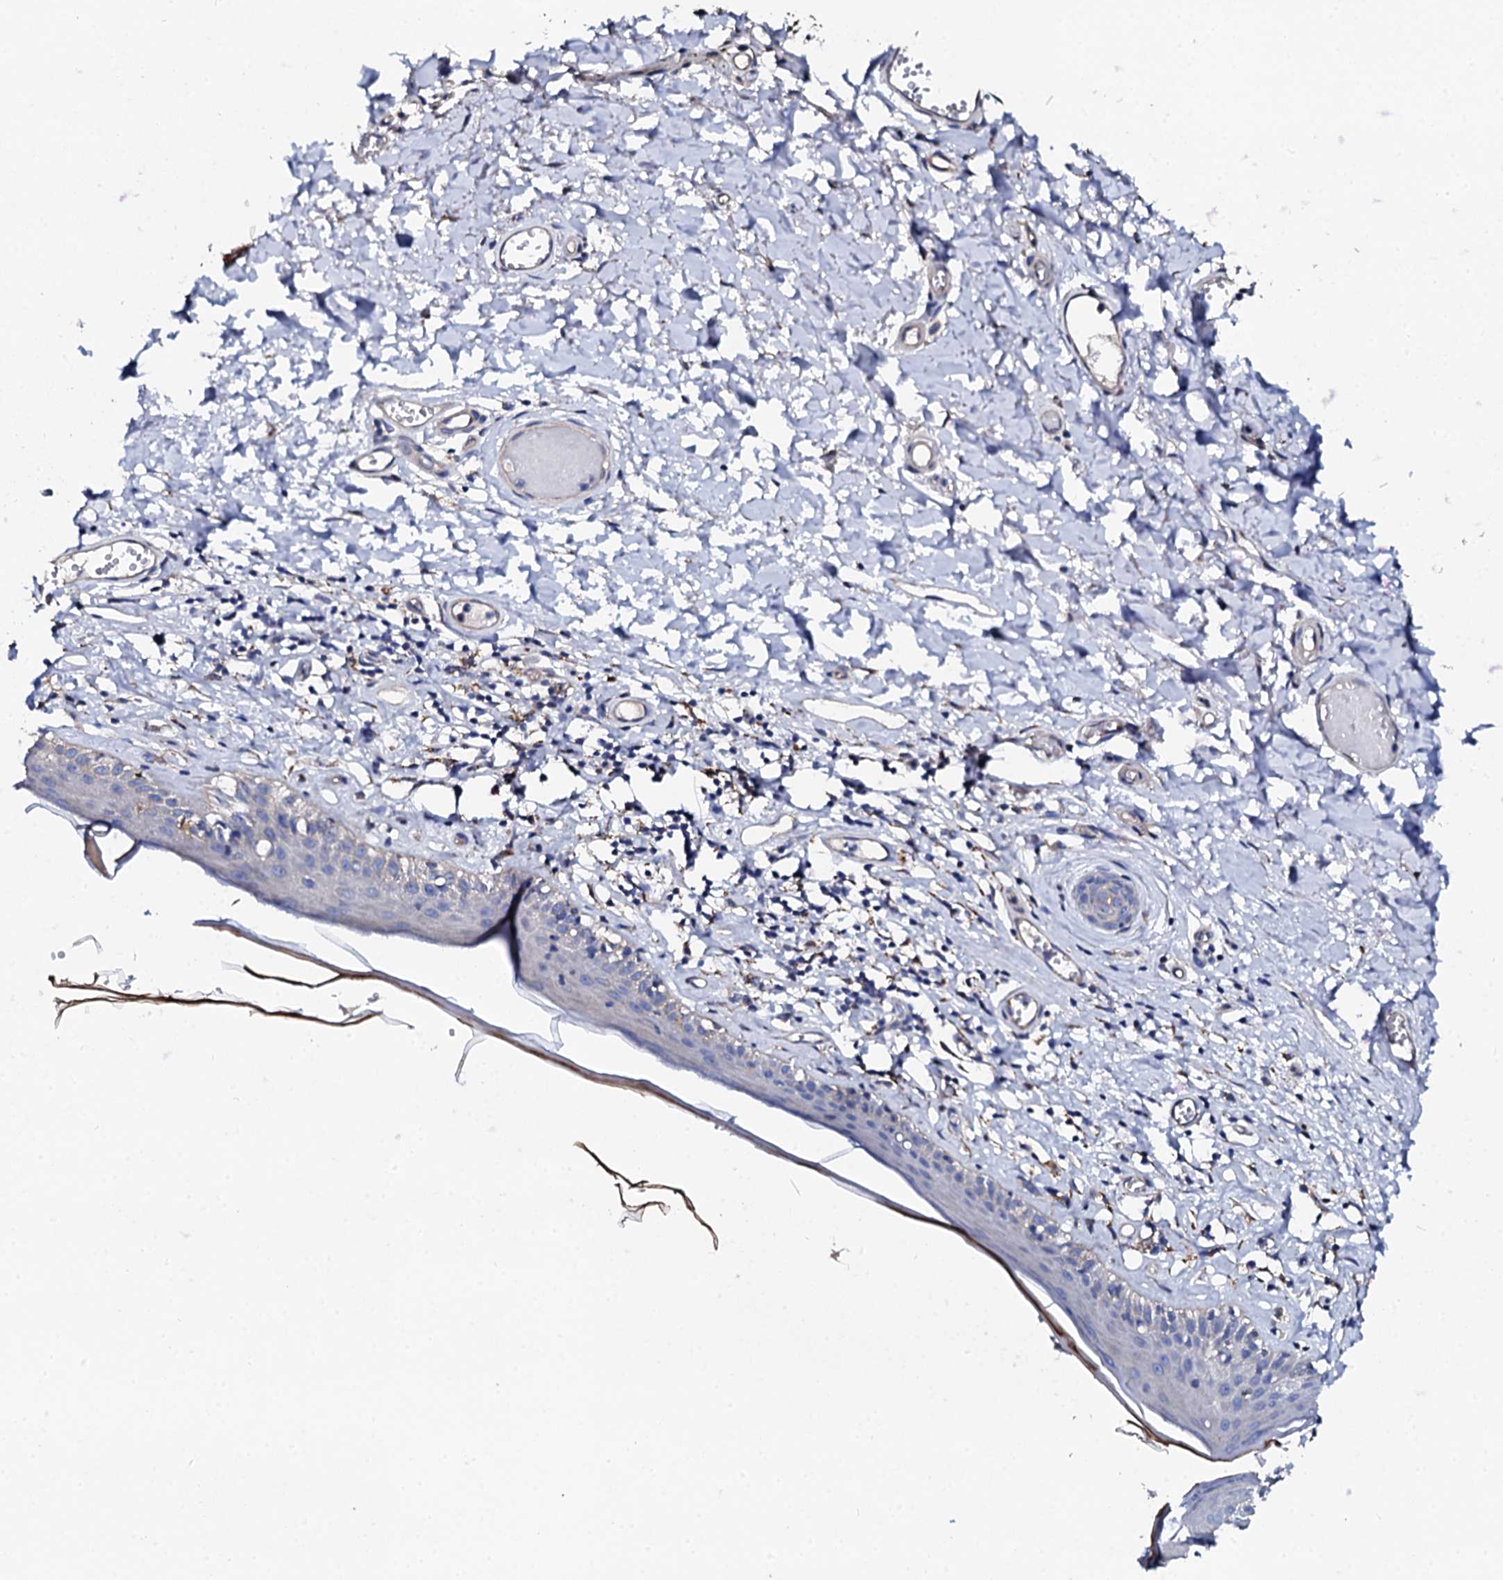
{"staining": {"intensity": "moderate", "quantity": "<25%", "location": "cytoplasmic/membranous"}, "tissue": "skin", "cell_type": "Epidermal cells", "image_type": "normal", "snomed": [{"axis": "morphology", "description": "Normal tissue, NOS"}, {"axis": "topography", "description": "Adipose tissue"}, {"axis": "topography", "description": "Vascular tissue"}, {"axis": "topography", "description": "Vulva"}, {"axis": "topography", "description": "Peripheral nerve tissue"}], "caption": "Skin stained with DAB (3,3'-diaminobenzidine) immunohistochemistry shows low levels of moderate cytoplasmic/membranous positivity in approximately <25% of epidermal cells.", "gene": "KLHL32", "patient": {"sex": "female", "age": 86}}